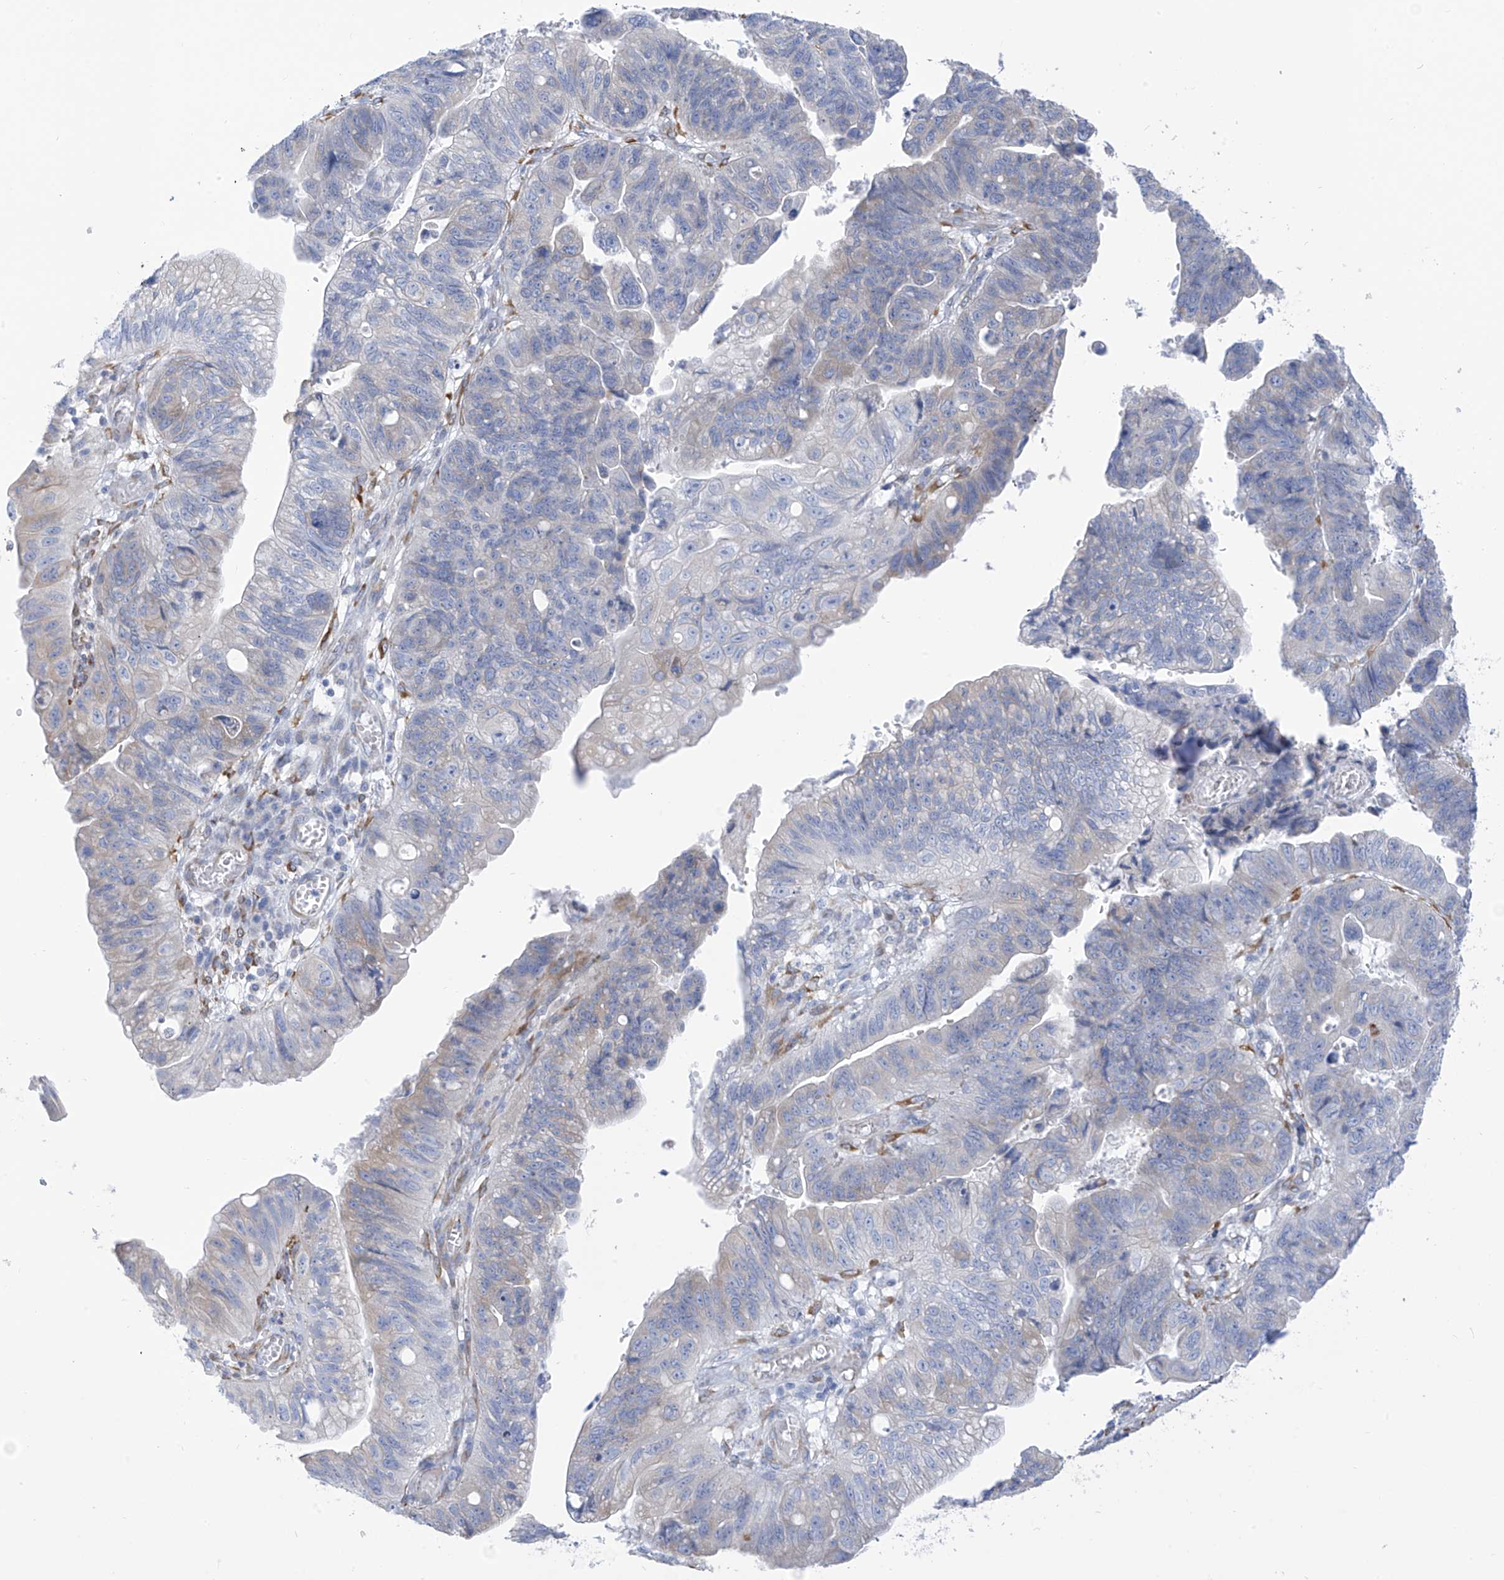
{"staining": {"intensity": "negative", "quantity": "none", "location": "none"}, "tissue": "stomach cancer", "cell_type": "Tumor cells", "image_type": "cancer", "snomed": [{"axis": "morphology", "description": "Adenocarcinoma, NOS"}, {"axis": "topography", "description": "Stomach"}], "caption": "Tumor cells show no significant protein positivity in adenocarcinoma (stomach).", "gene": "RCN2", "patient": {"sex": "male", "age": 59}}